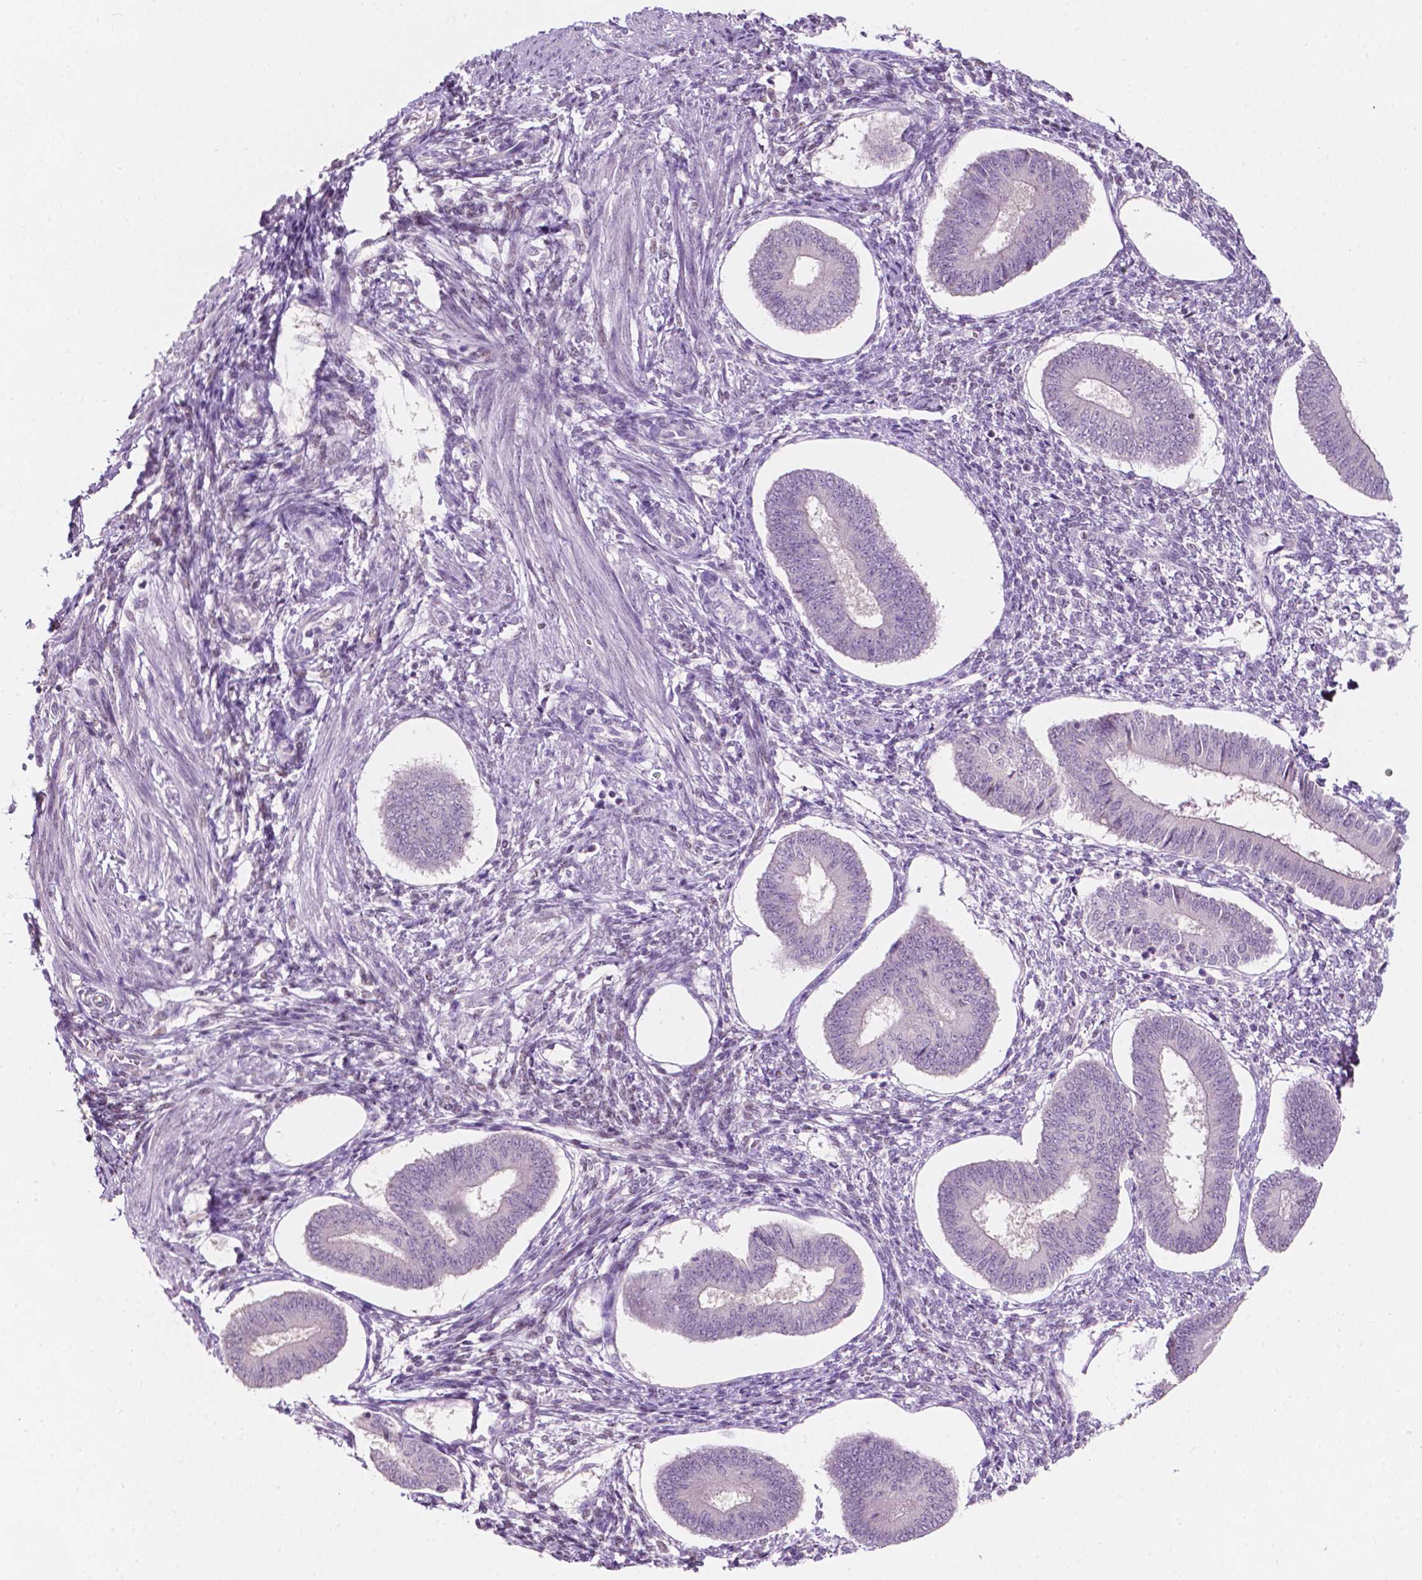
{"staining": {"intensity": "negative", "quantity": "none", "location": "none"}, "tissue": "endometrium", "cell_type": "Cells in endometrial stroma", "image_type": "normal", "snomed": [{"axis": "morphology", "description": "Normal tissue, NOS"}, {"axis": "topography", "description": "Endometrium"}], "caption": "Cells in endometrial stroma are negative for protein expression in normal human endometrium. (Brightfield microscopy of DAB (3,3'-diaminobenzidine) immunohistochemistry (IHC) at high magnification).", "gene": "TM6SF2", "patient": {"sex": "female", "age": 42}}